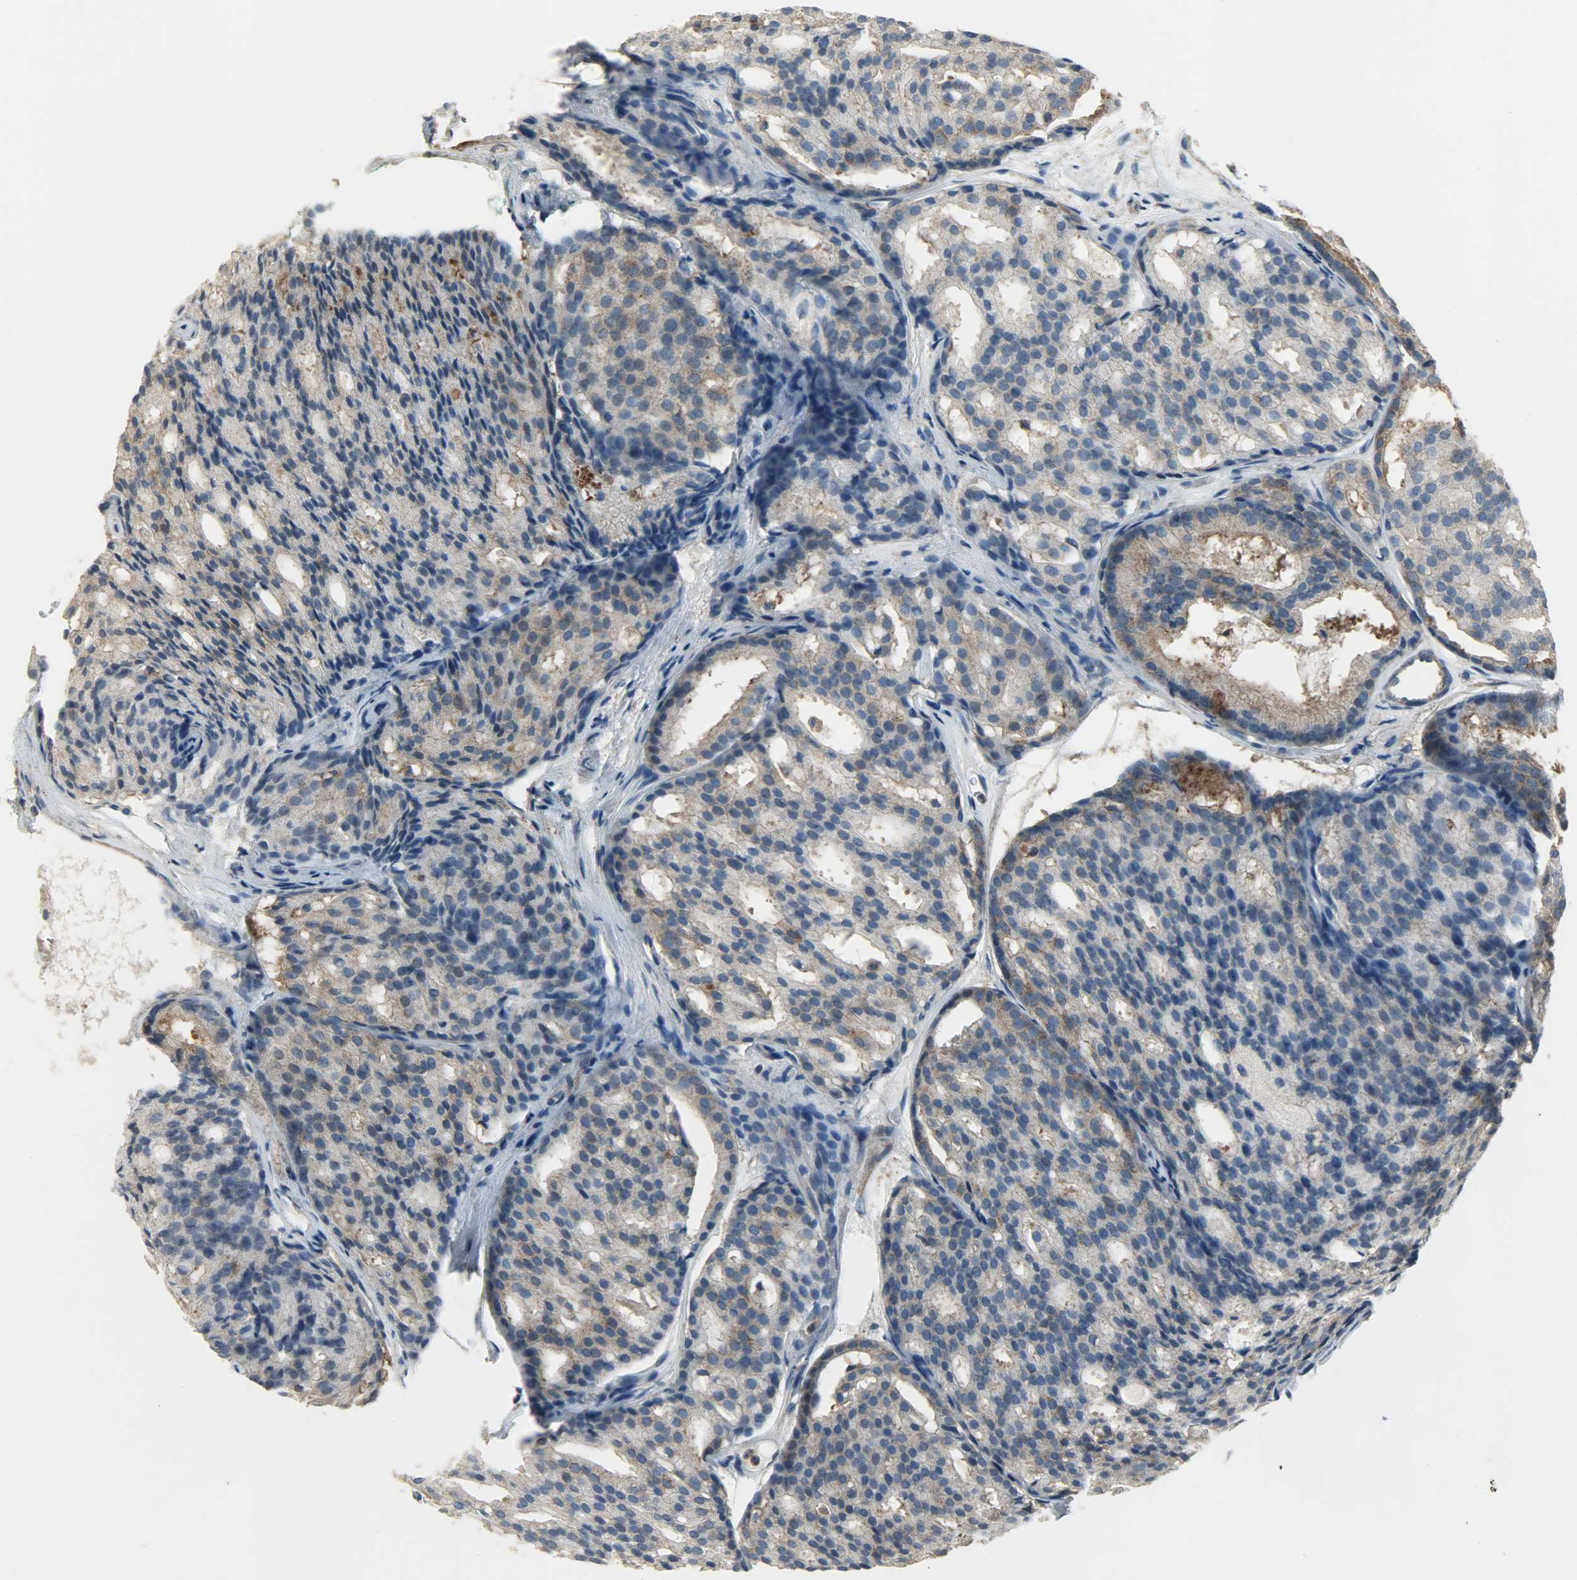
{"staining": {"intensity": "weak", "quantity": ">75%", "location": "cytoplasmic/membranous"}, "tissue": "prostate cancer", "cell_type": "Tumor cells", "image_type": "cancer", "snomed": [{"axis": "morphology", "description": "Adenocarcinoma, High grade"}, {"axis": "topography", "description": "Prostate"}], "caption": "Weak cytoplasmic/membranous protein expression is present in about >75% of tumor cells in prostate cancer. (IHC, brightfield microscopy, high magnification).", "gene": "DNAJA4", "patient": {"sex": "male", "age": 64}}